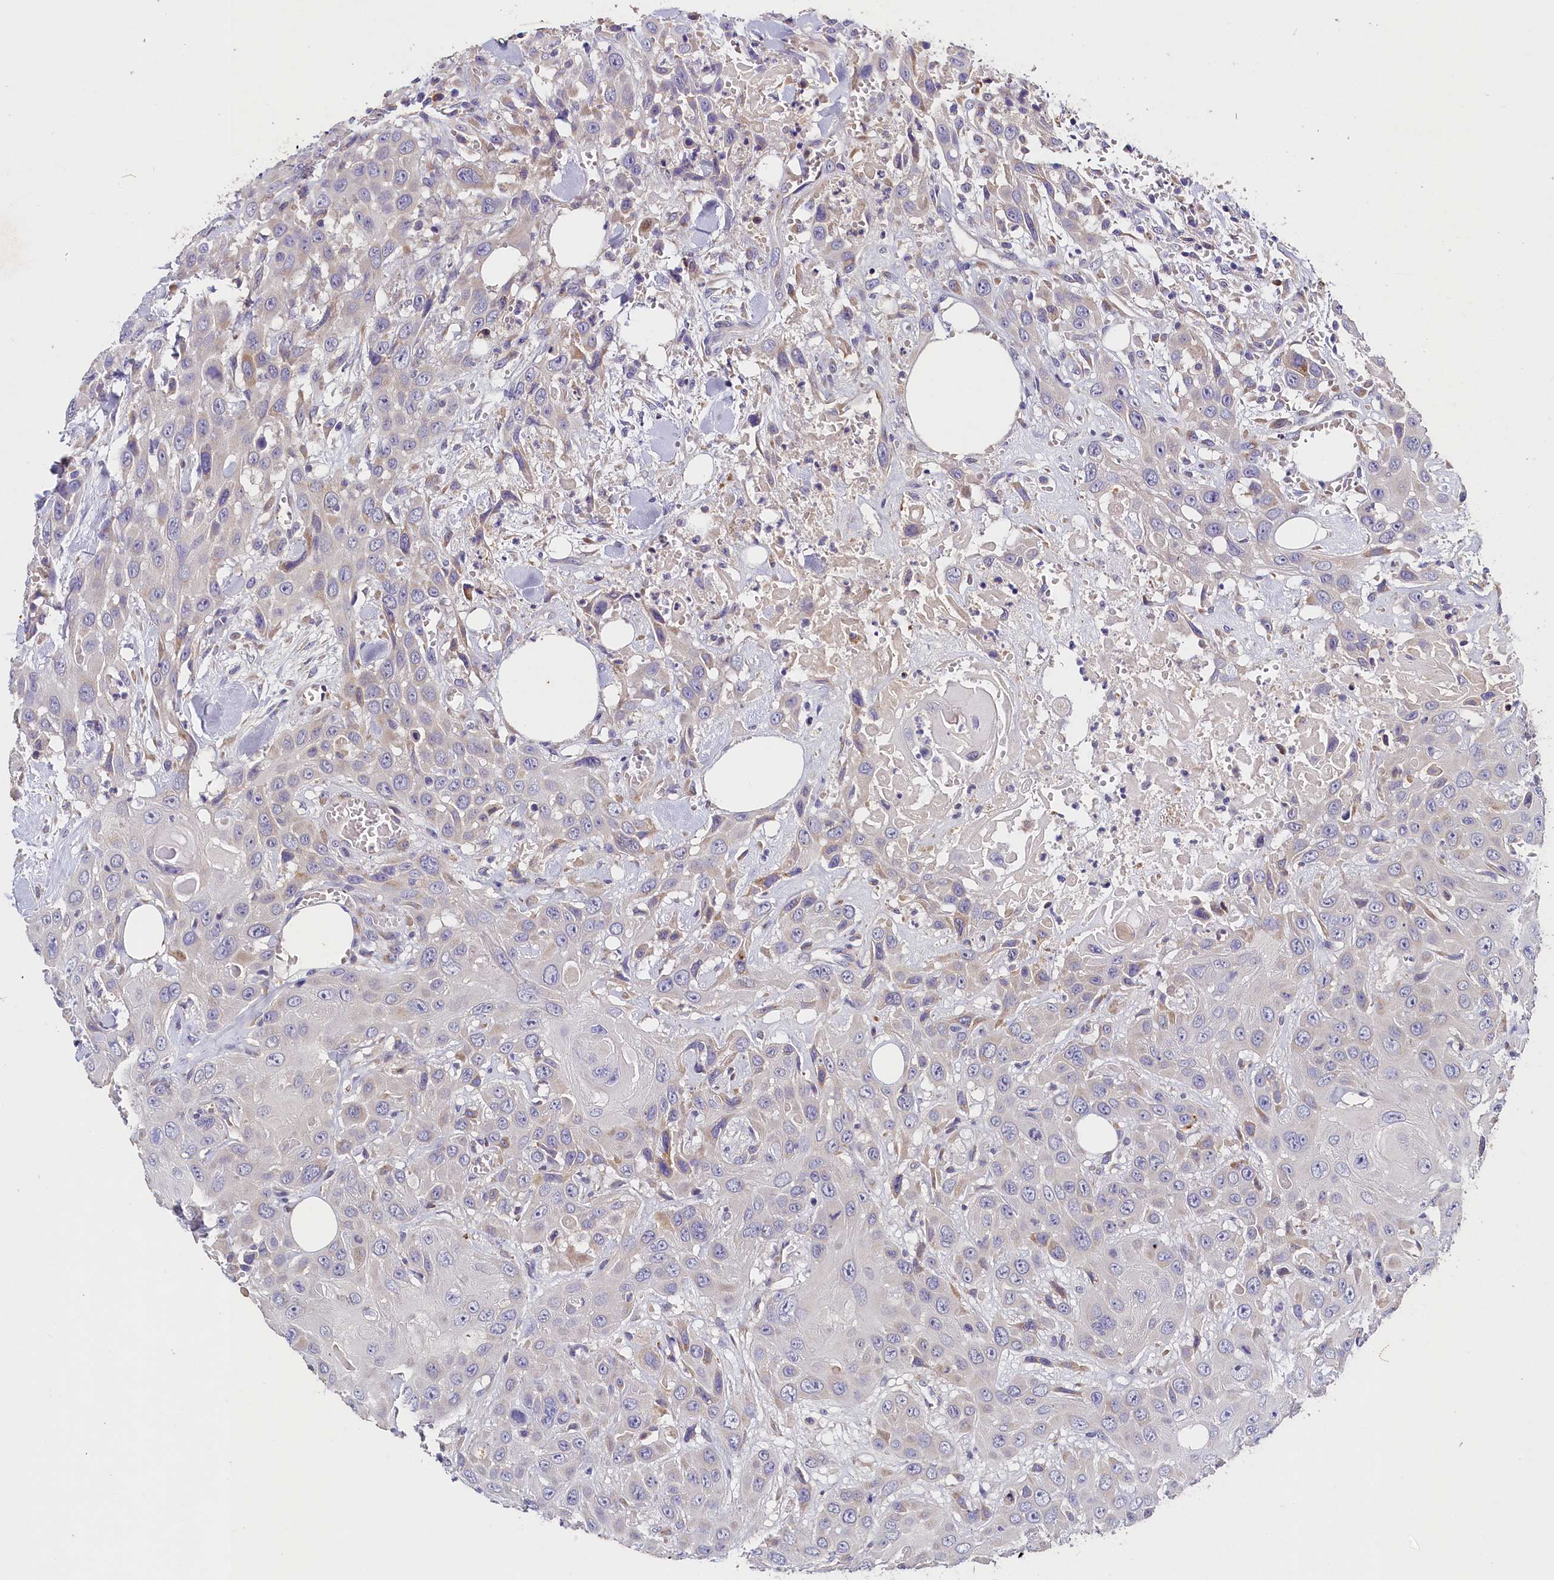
{"staining": {"intensity": "weak", "quantity": "<25%", "location": "cytoplasmic/membranous"}, "tissue": "head and neck cancer", "cell_type": "Tumor cells", "image_type": "cancer", "snomed": [{"axis": "morphology", "description": "Squamous cell carcinoma, NOS"}, {"axis": "topography", "description": "Head-Neck"}], "caption": "Protein analysis of squamous cell carcinoma (head and neck) reveals no significant staining in tumor cells.", "gene": "ST7L", "patient": {"sex": "male", "age": 81}}